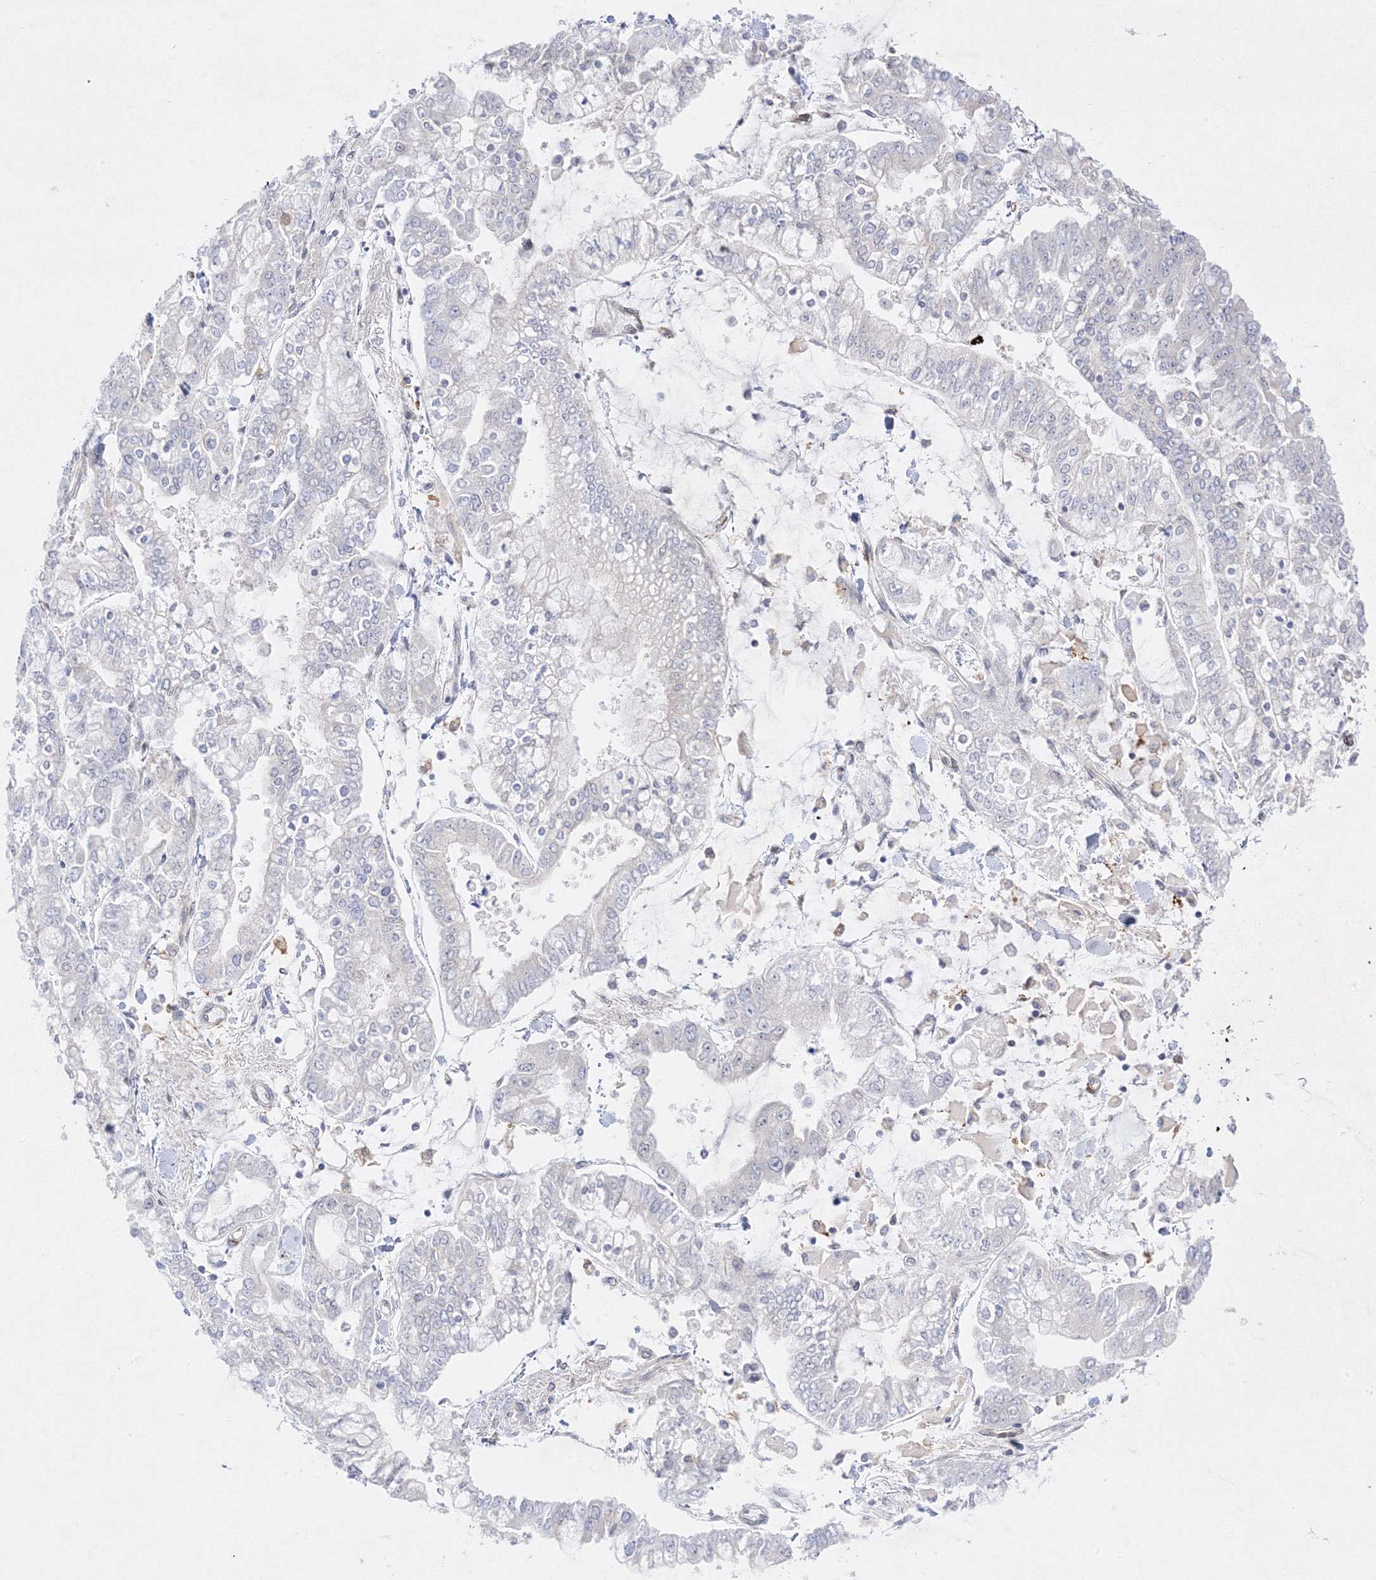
{"staining": {"intensity": "negative", "quantity": "none", "location": "none"}, "tissue": "stomach cancer", "cell_type": "Tumor cells", "image_type": "cancer", "snomed": [{"axis": "morphology", "description": "Normal tissue, NOS"}, {"axis": "morphology", "description": "Adenocarcinoma, NOS"}, {"axis": "topography", "description": "Stomach, upper"}, {"axis": "topography", "description": "Stomach"}], "caption": "Stomach cancer was stained to show a protein in brown. There is no significant staining in tumor cells.", "gene": "C2CD2", "patient": {"sex": "male", "age": 76}}